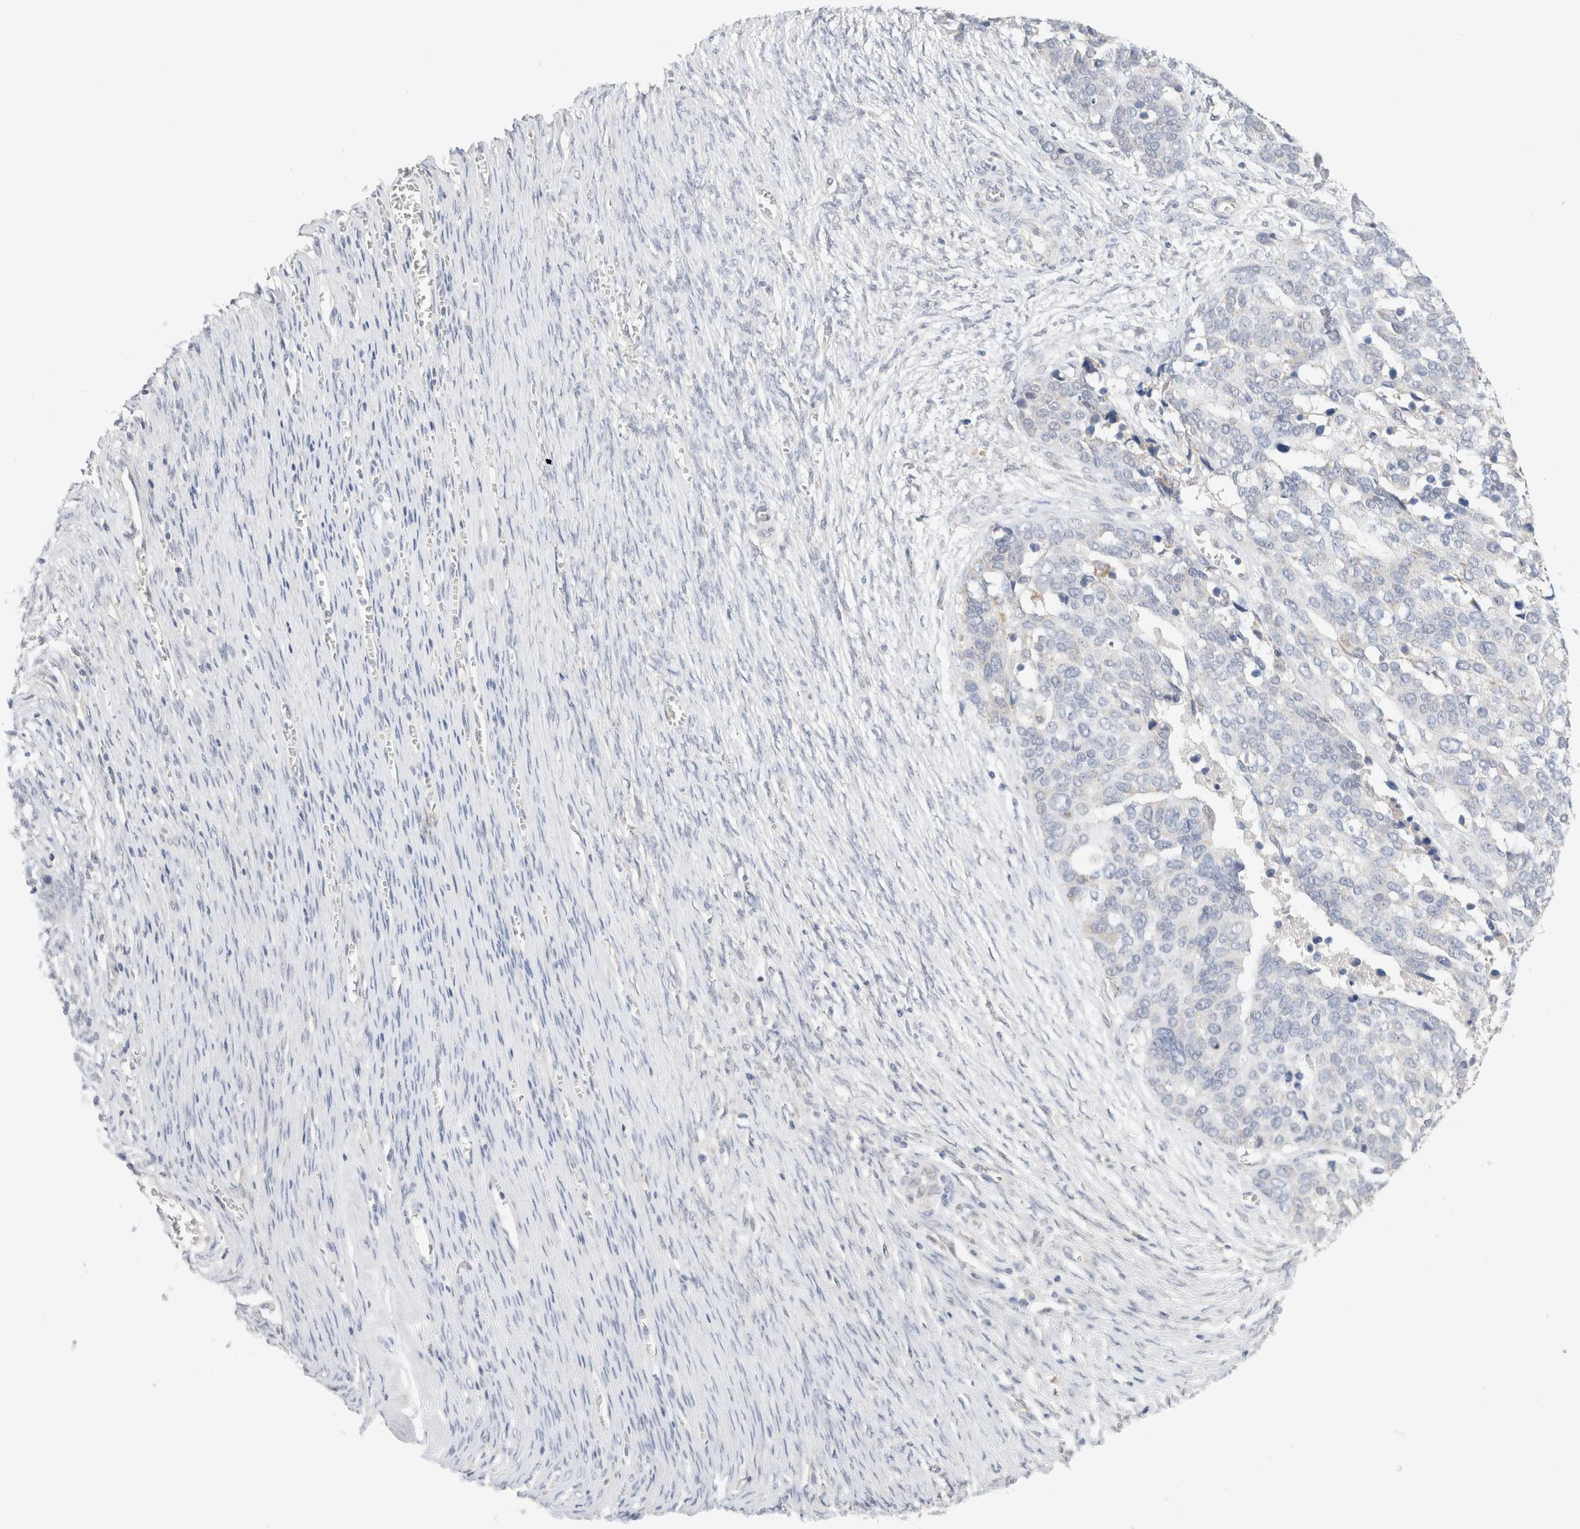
{"staining": {"intensity": "negative", "quantity": "none", "location": "none"}, "tissue": "ovarian cancer", "cell_type": "Tumor cells", "image_type": "cancer", "snomed": [{"axis": "morphology", "description": "Cystadenocarcinoma, serous, NOS"}, {"axis": "topography", "description": "Ovary"}], "caption": "Ovarian serous cystadenocarcinoma was stained to show a protein in brown. There is no significant expression in tumor cells.", "gene": "SPATA20", "patient": {"sex": "female", "age": 44}}